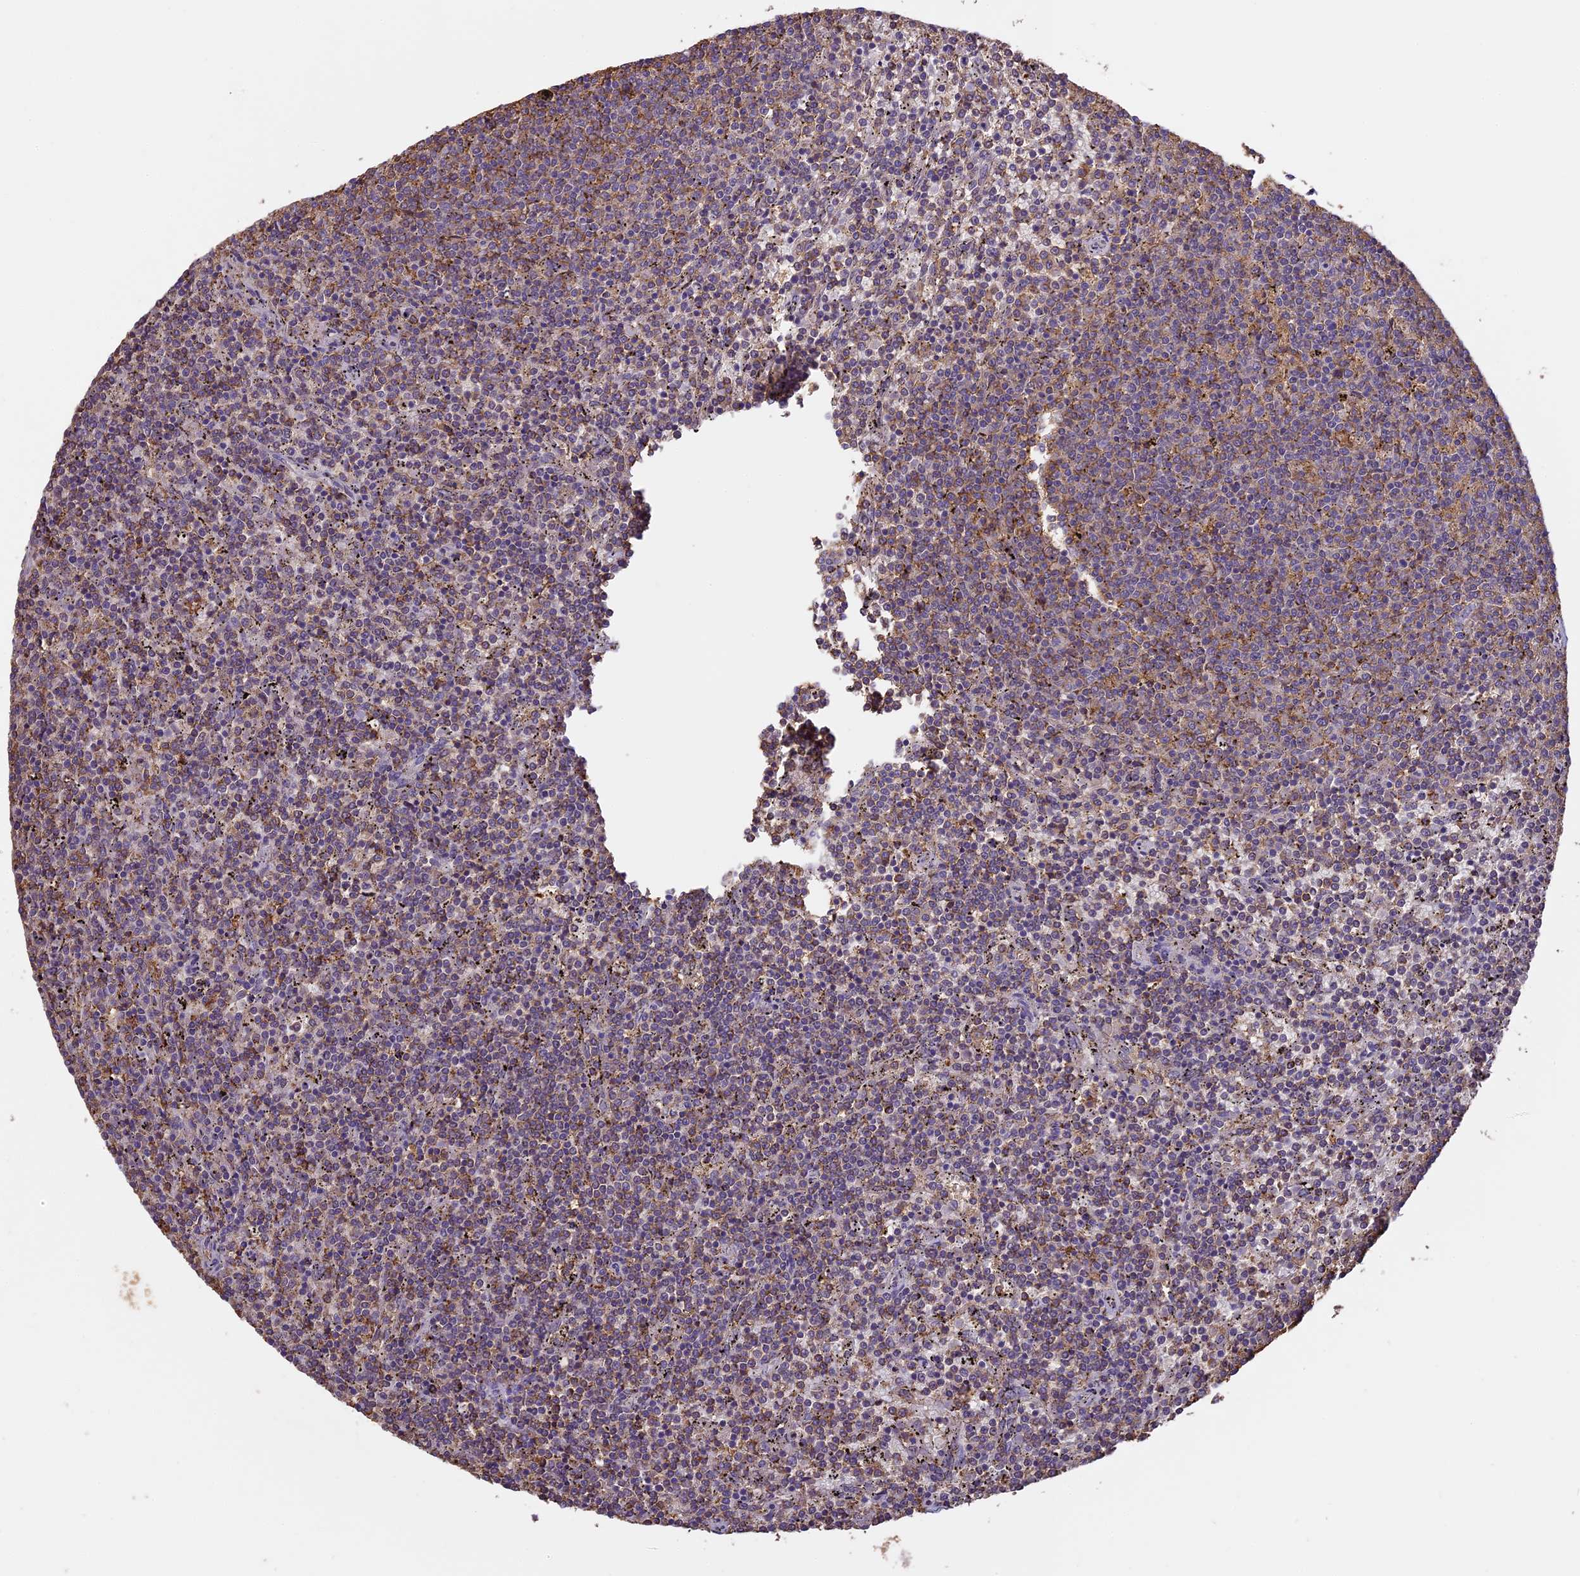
{"staining": {"intensity": "weak", "quantity": "<25%", "location": "cytoplasmic/membranous"}, "tissue": "lymphoma", "cell_type": "Tumor cells", "image_type": "cancer", "snomed": [{"axis": "morphology", "description": "Malignant lymphoma, non-Hodgkin's type, Low grade"}, {"axis": "topography", "description": "Spleen"}], "caption": "Tumor cells show no significant positivity in low-grade malignant lymphoma, non-Hodgkin's type.", "gene": "ARHGAP19", "patient": {"sex": "female", "age": 50}}